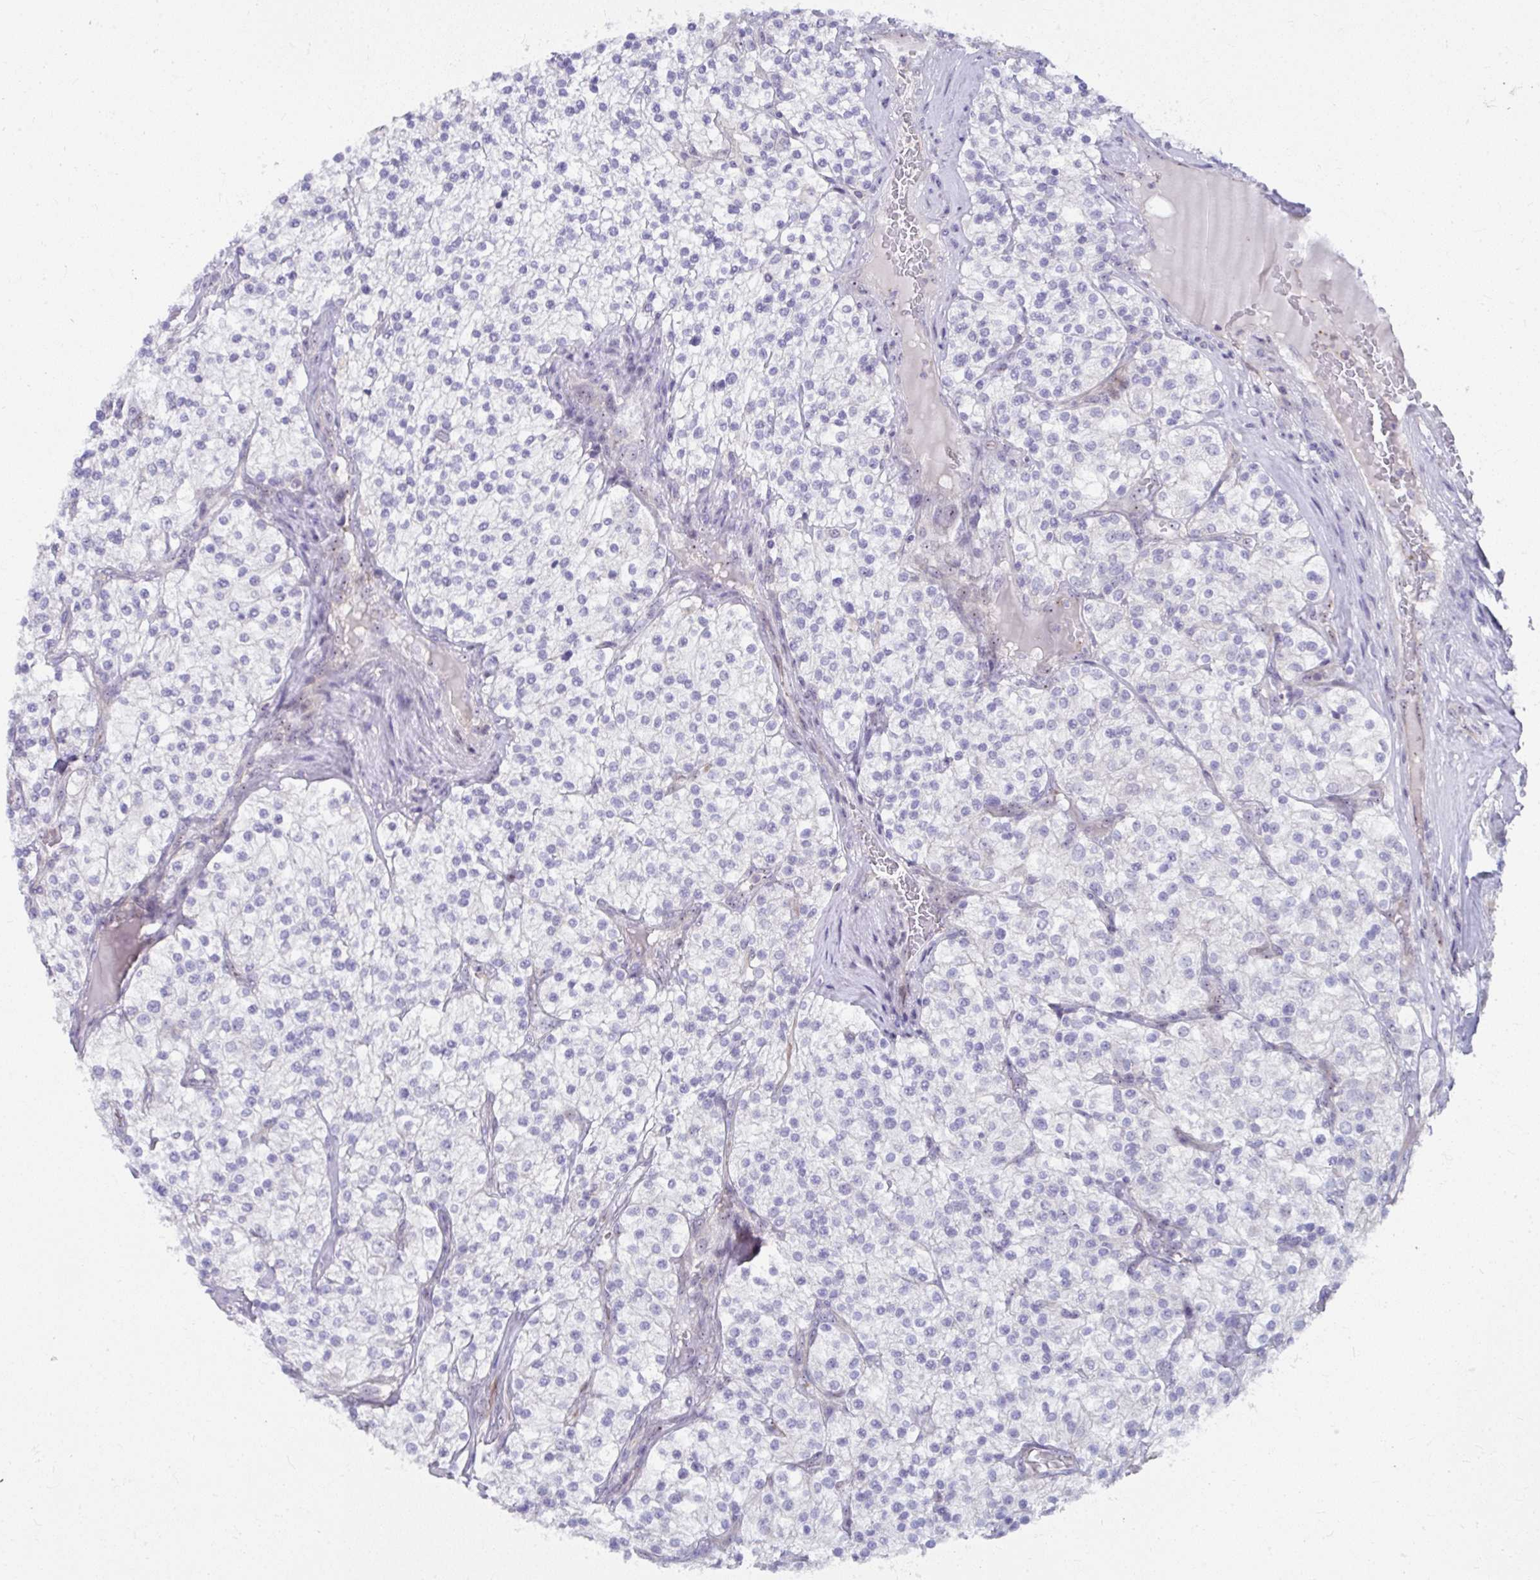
{"staining": {"intensity": "negative", "quantity": "none", "location": "none"}, "tissue": "renal cancer", "cell_type": "Tumor cells", "image_type": "cancer", "snomed": [{"axis": "morphology", "description": "Adenocarcinoma, NOS"}, {"axis": "topography", "description": "Kidney"}], "caption": "High power microscopy image of an immunohistochemistry (IHC) image of renal cancer, revealing no significant expression in tumor cells.", "gene": "MUS81", "patient": {"sex": "male", "age": 80}}